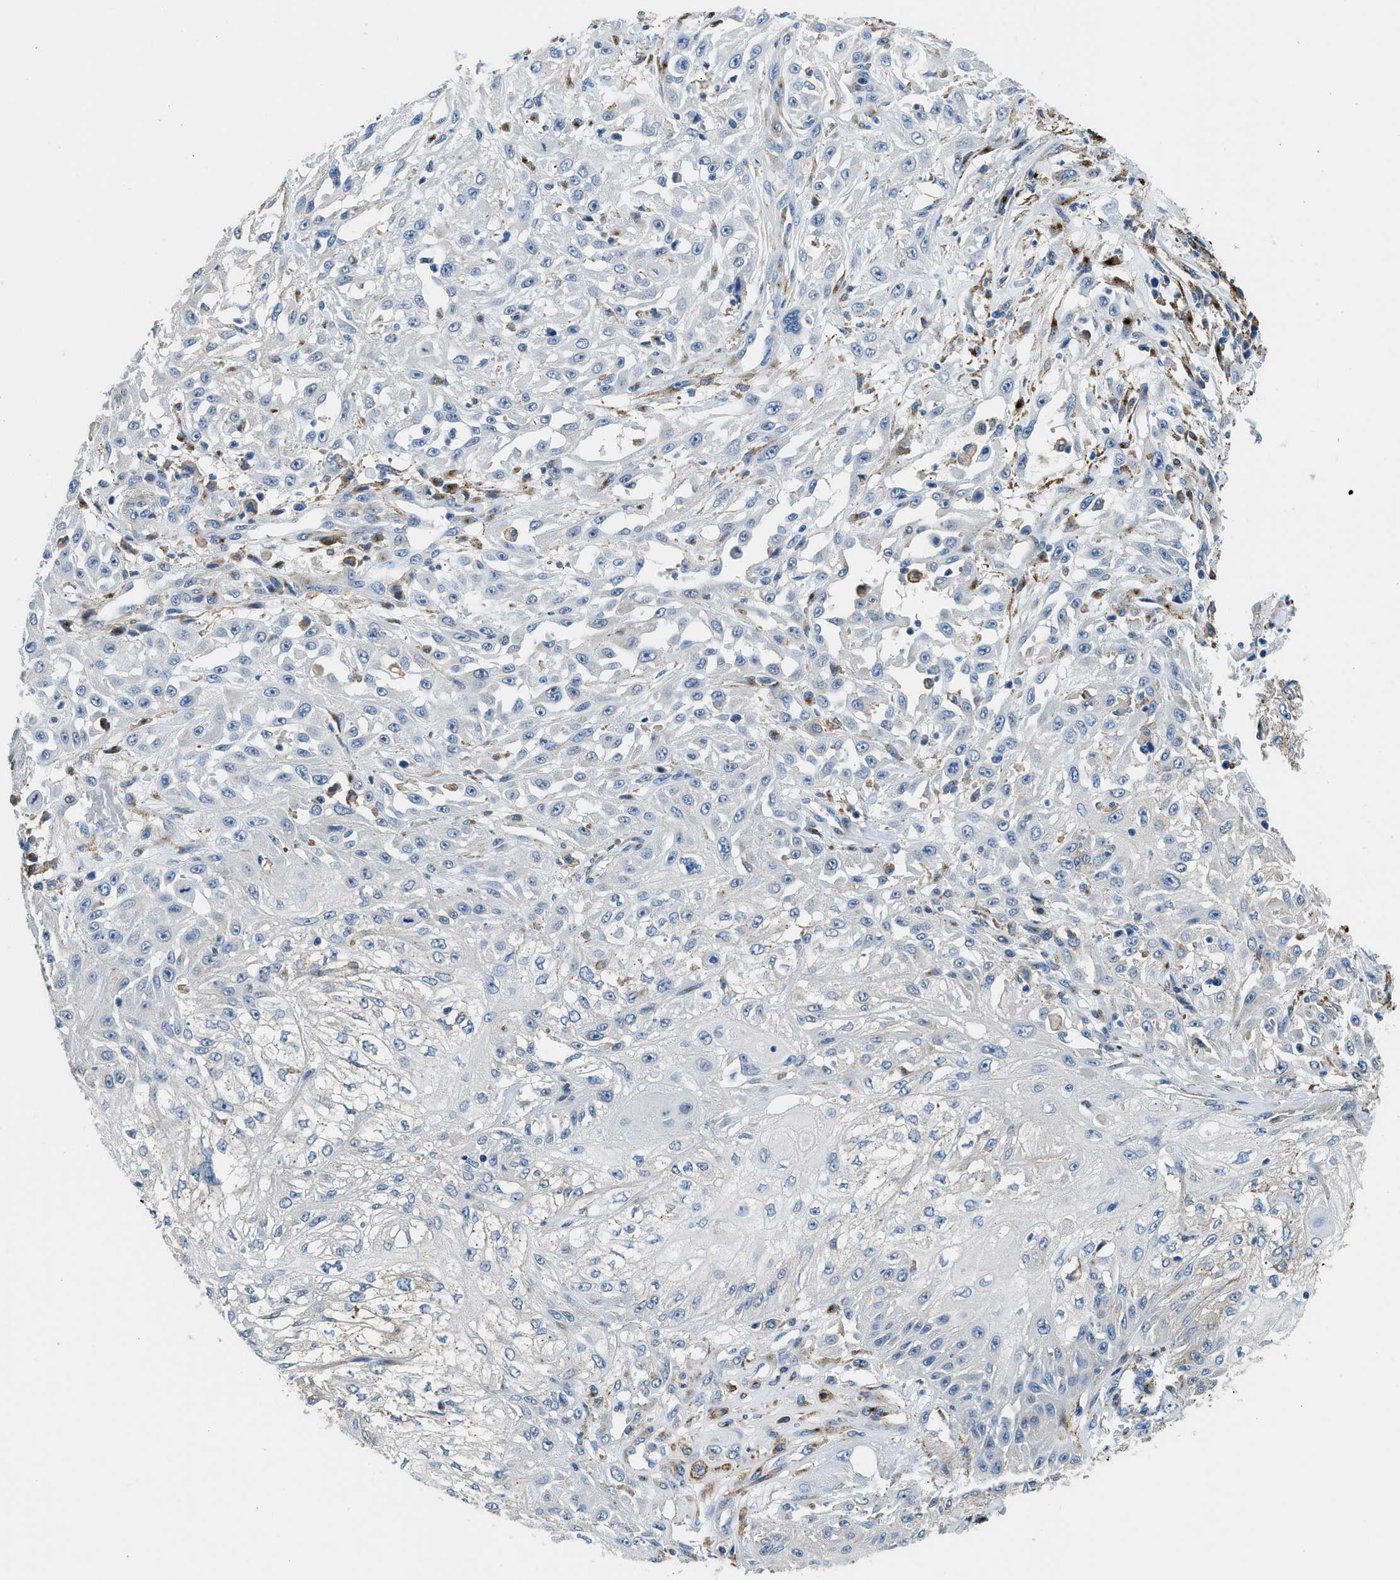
{"staining": {"intensity": "negative", "quantity": "none", "location": "none"}, "tissue": "skin cancer", "cell_type": "Tumor cells", "image_type": "cancer", "snomed": [{"axis": "morphology", "description": "Squamous cell carcinoma, NOS"}, {"axis": "morphology", "description": "Squamous cell carcinoma, metastatic, NOS"}, {"axis": "topography", "description": "Skin"}, {"axis": "topography", "description": "Lymph node"}], "caption": "Micrograph shows no protein positivity in tumor cells of skin metastatic squamous cell carcinoma tissue.", "gene": "LRP1", "patient": {"sex": "male", "age": 75}}